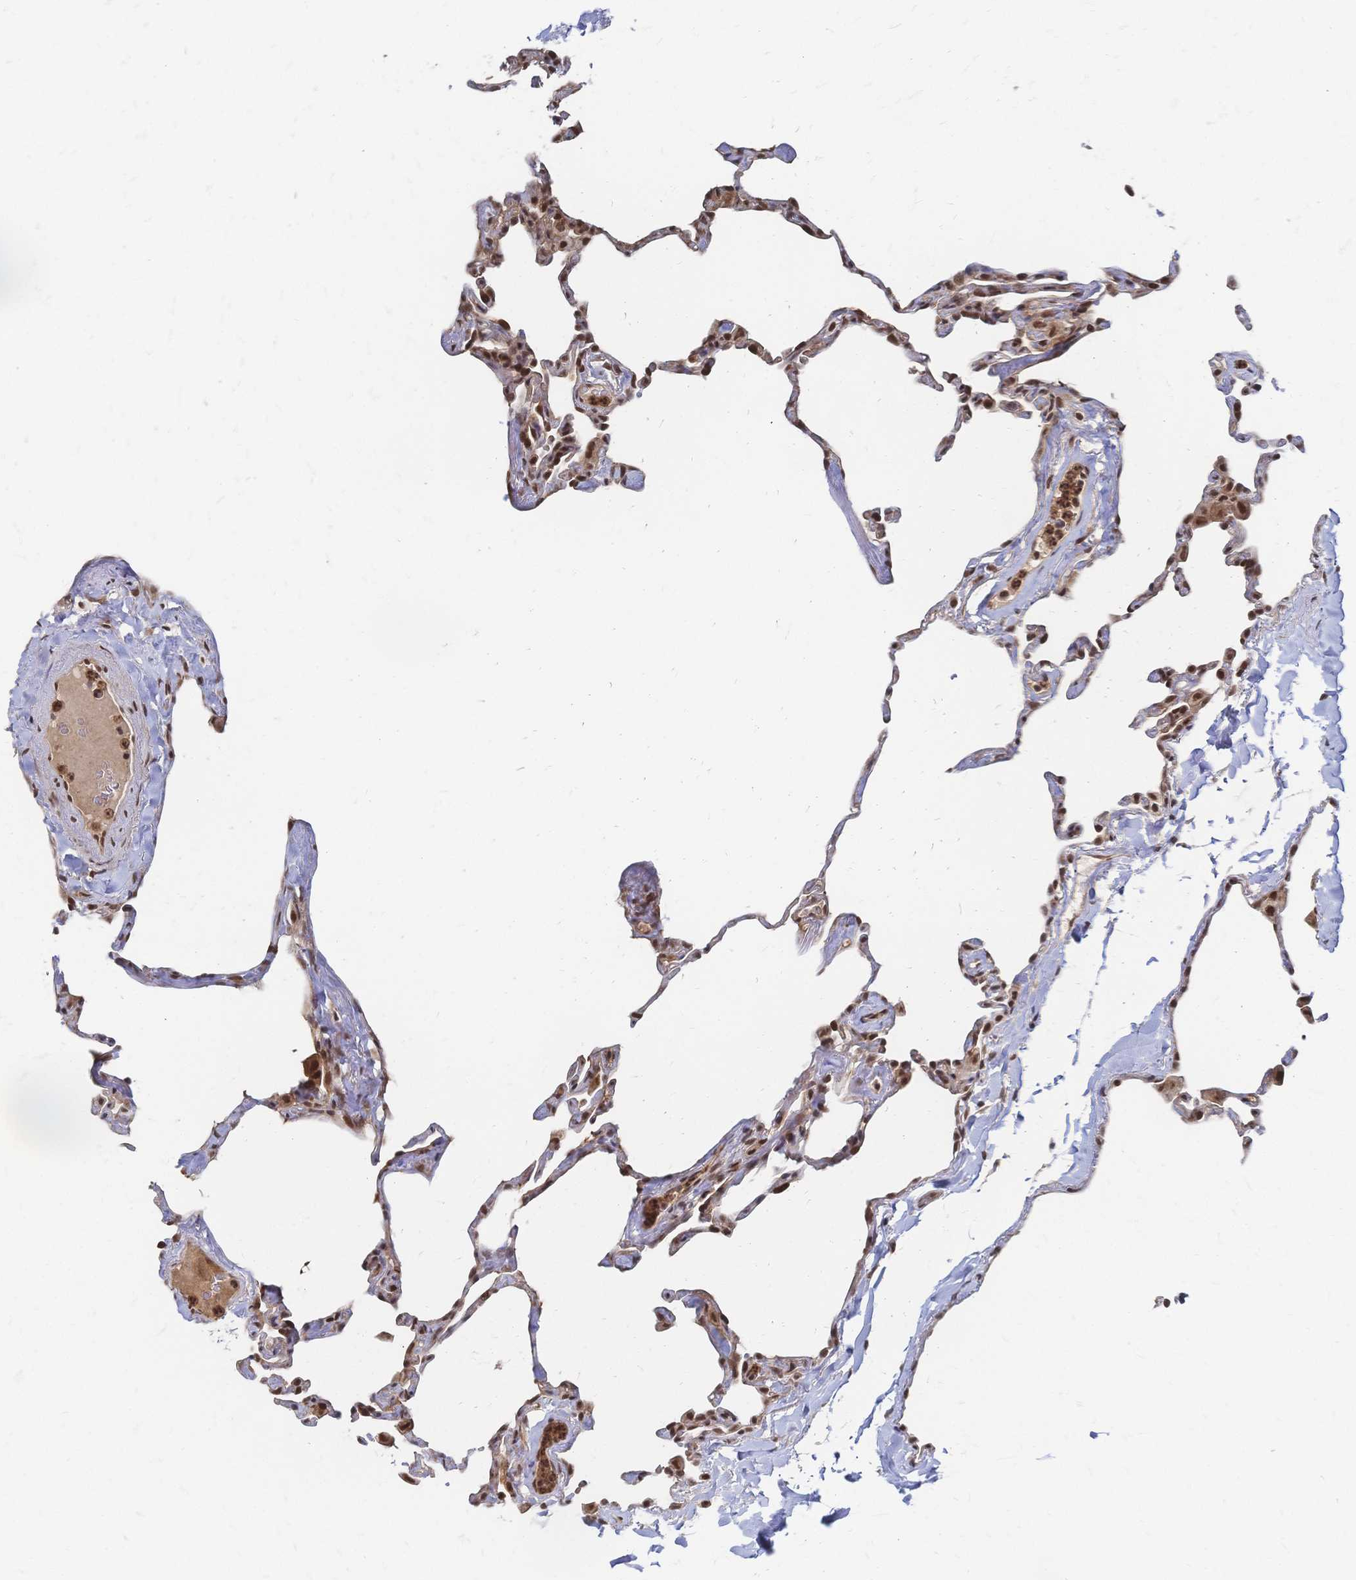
{"staining": {"intensity": "strong", "quantity": ">75%", "location": "nuclear"}, "tissue": "lung", "cell_type": "Alveolar cells", "image_type": "normal", "snomed": [{"axis": "morphology", "description": "Normal tissue, NOS"}, {"axis": "topography", "description": "Lung"}], "caption": "Strong nuclear staining for a protein is present in approximately >75% of alveolar cells of normal lung using immunohistochemistry.", "gene": "NELFA", "patient": {"sex": "male", "age": 65}}